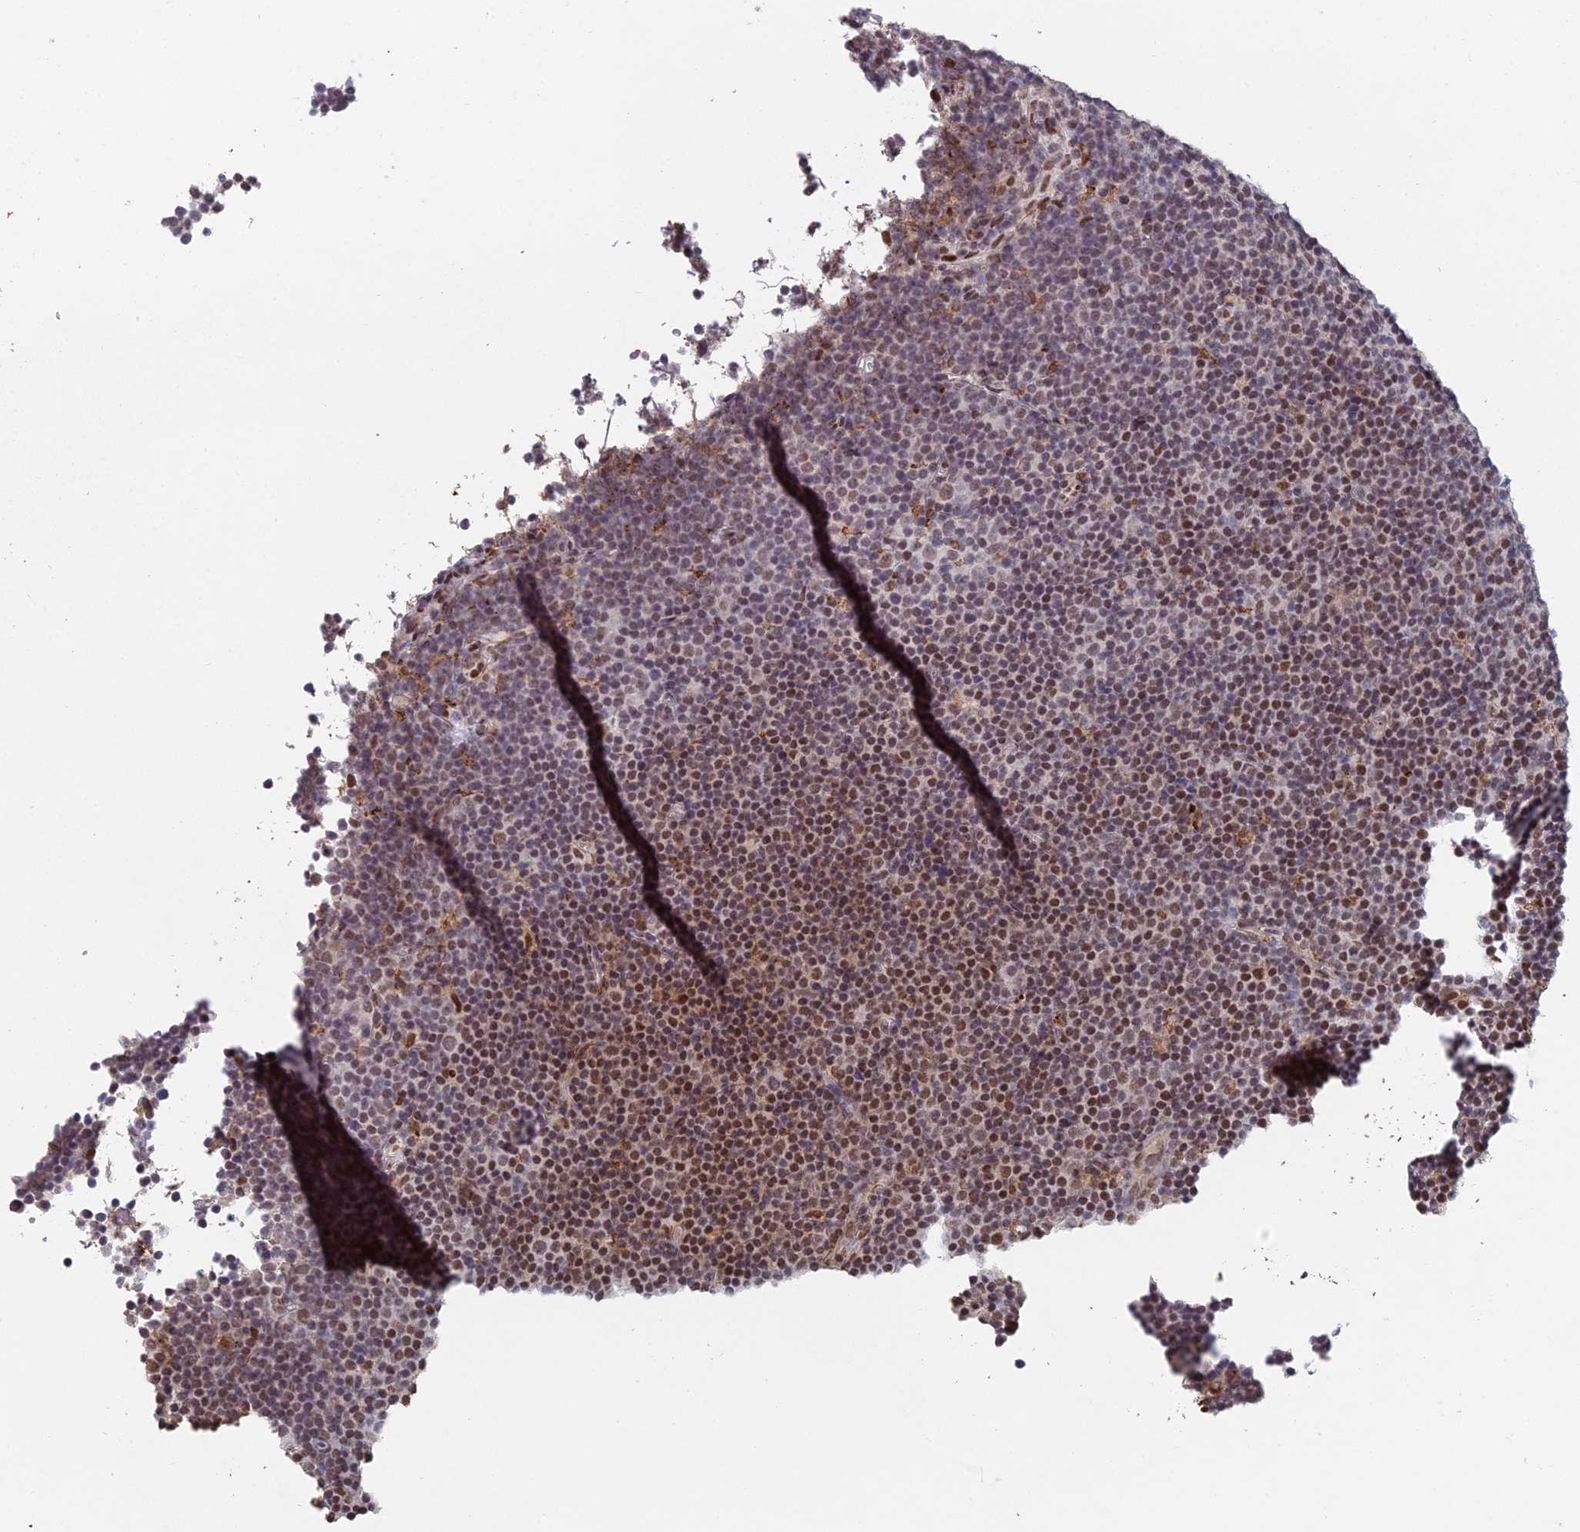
{"staining": {"intensity": "moderate", "quantity": ">75%", "location": "nuclear"}, "tissue": "lymphoma", "cell_type": "Tumor cells", "image_type": "cancer", "snomed": [{"axis": "morphology", "description": "Malignant lymphoma, non-Hodgkin's type, Low grade"}, {"axis": "topography", "description": "Lymph node"}], "caption": "Immunohistochemical staining of human malignant lymphoma, non-Hodgkin's type (low-grade) reveals medium levels of moderate nuclear protein staining in approximately >75% of tumor cells. Using DAB (brown) and hematoxylin (blue) stains, captured at high magnification using brightfield microscopy.", "gene": "ABHD17A", "patient": {"sex": "female", "age": 67}}